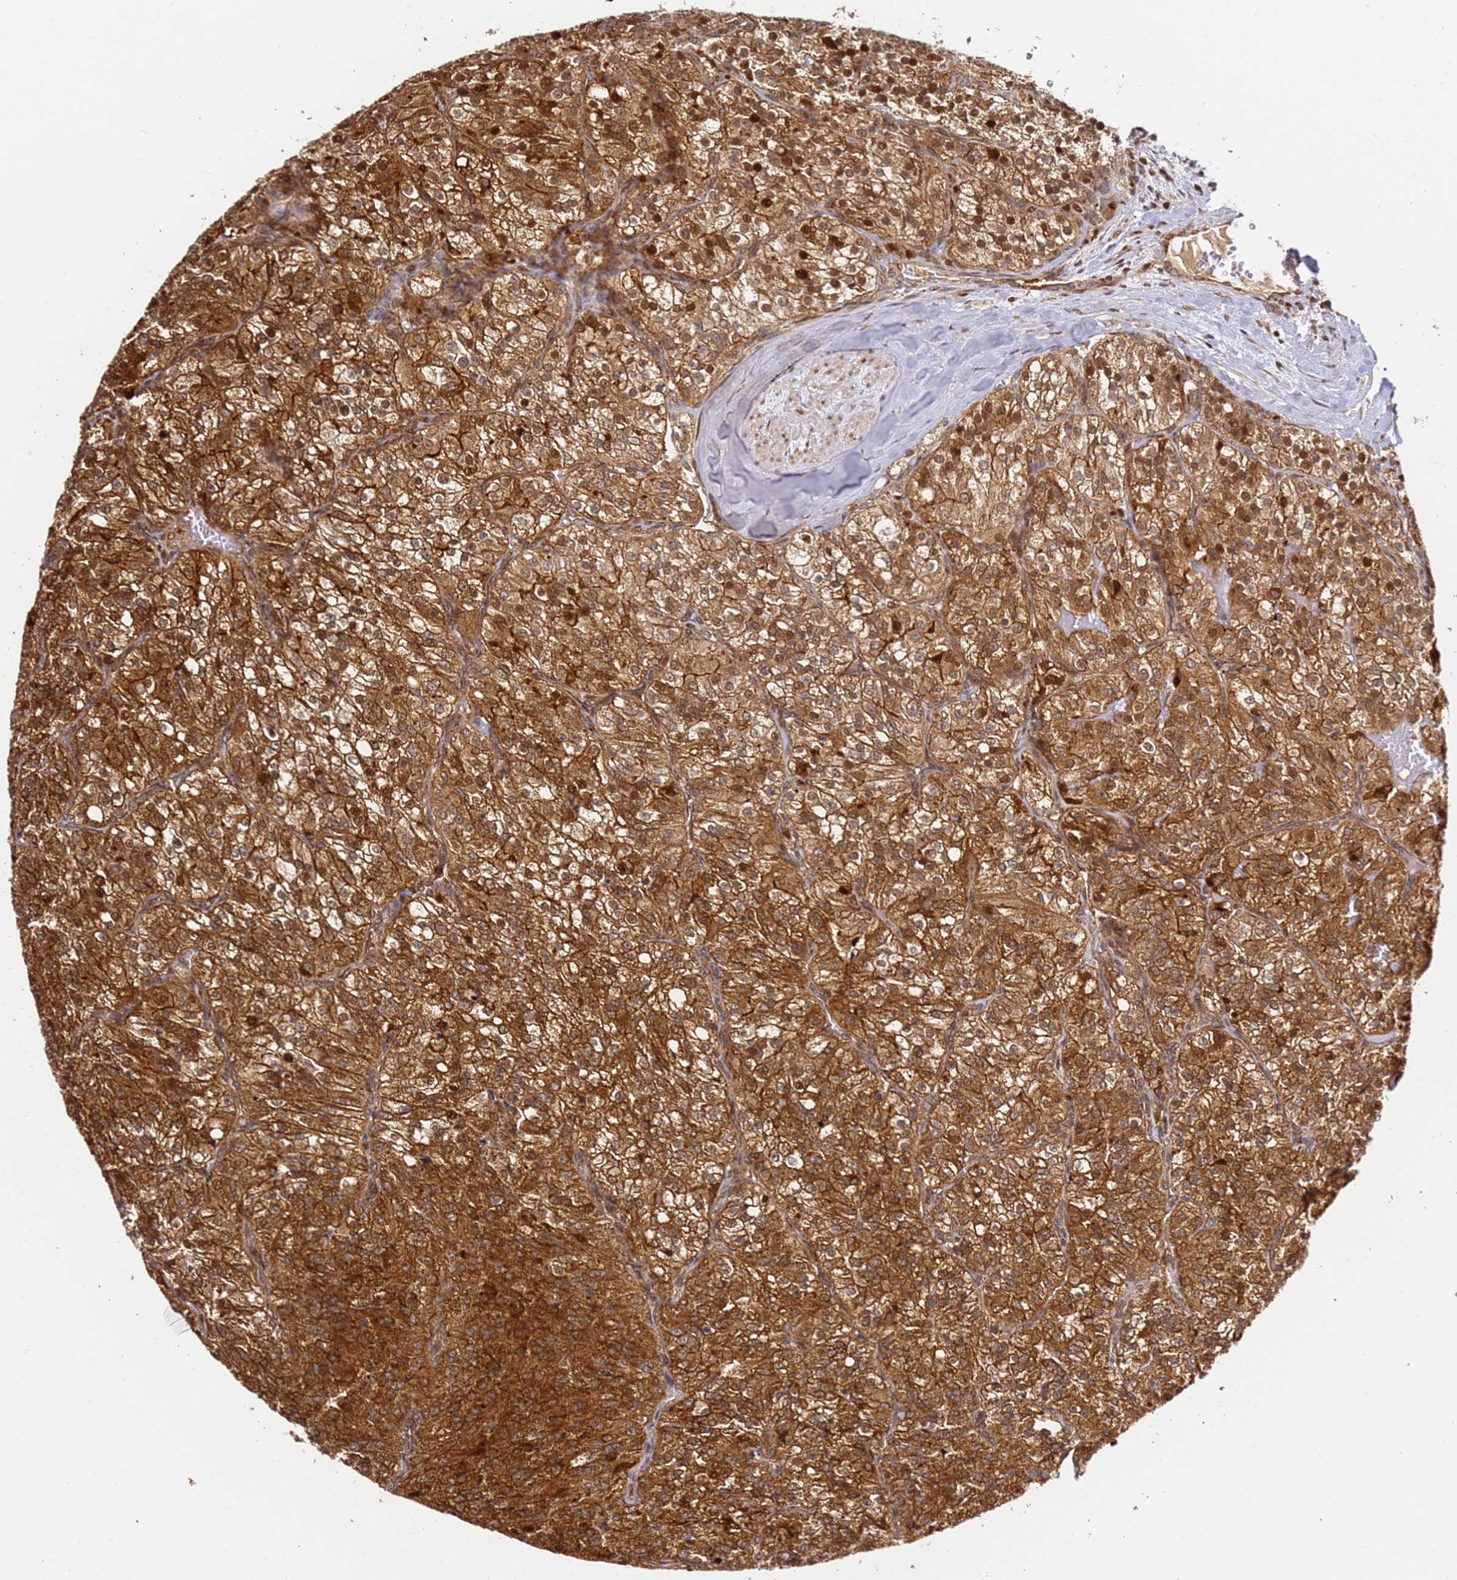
{"staining": {"intensity": "strong", "quantity": ">75%", "location": "cytoplasmic/membranous,nuclear"}, "tissue": "renal cancer", "cell_type": "Tumor cells", "image_type": "cancer", "snomed": [{"axis": "morphology", "description": "Adenocarcinoma, NOS"}, {"axis": "topography", "description": "Kidney"}], "caption": "Tumor cells exhibit strong cytoplasmic/membranous and nuclear positivity in approximately >75% of cells in renal adenocarcinoma. (IHC, brightfield microscopy, high magnification).", "gene": "SMOX", "patient": {"sex": "female", "age": 63}}